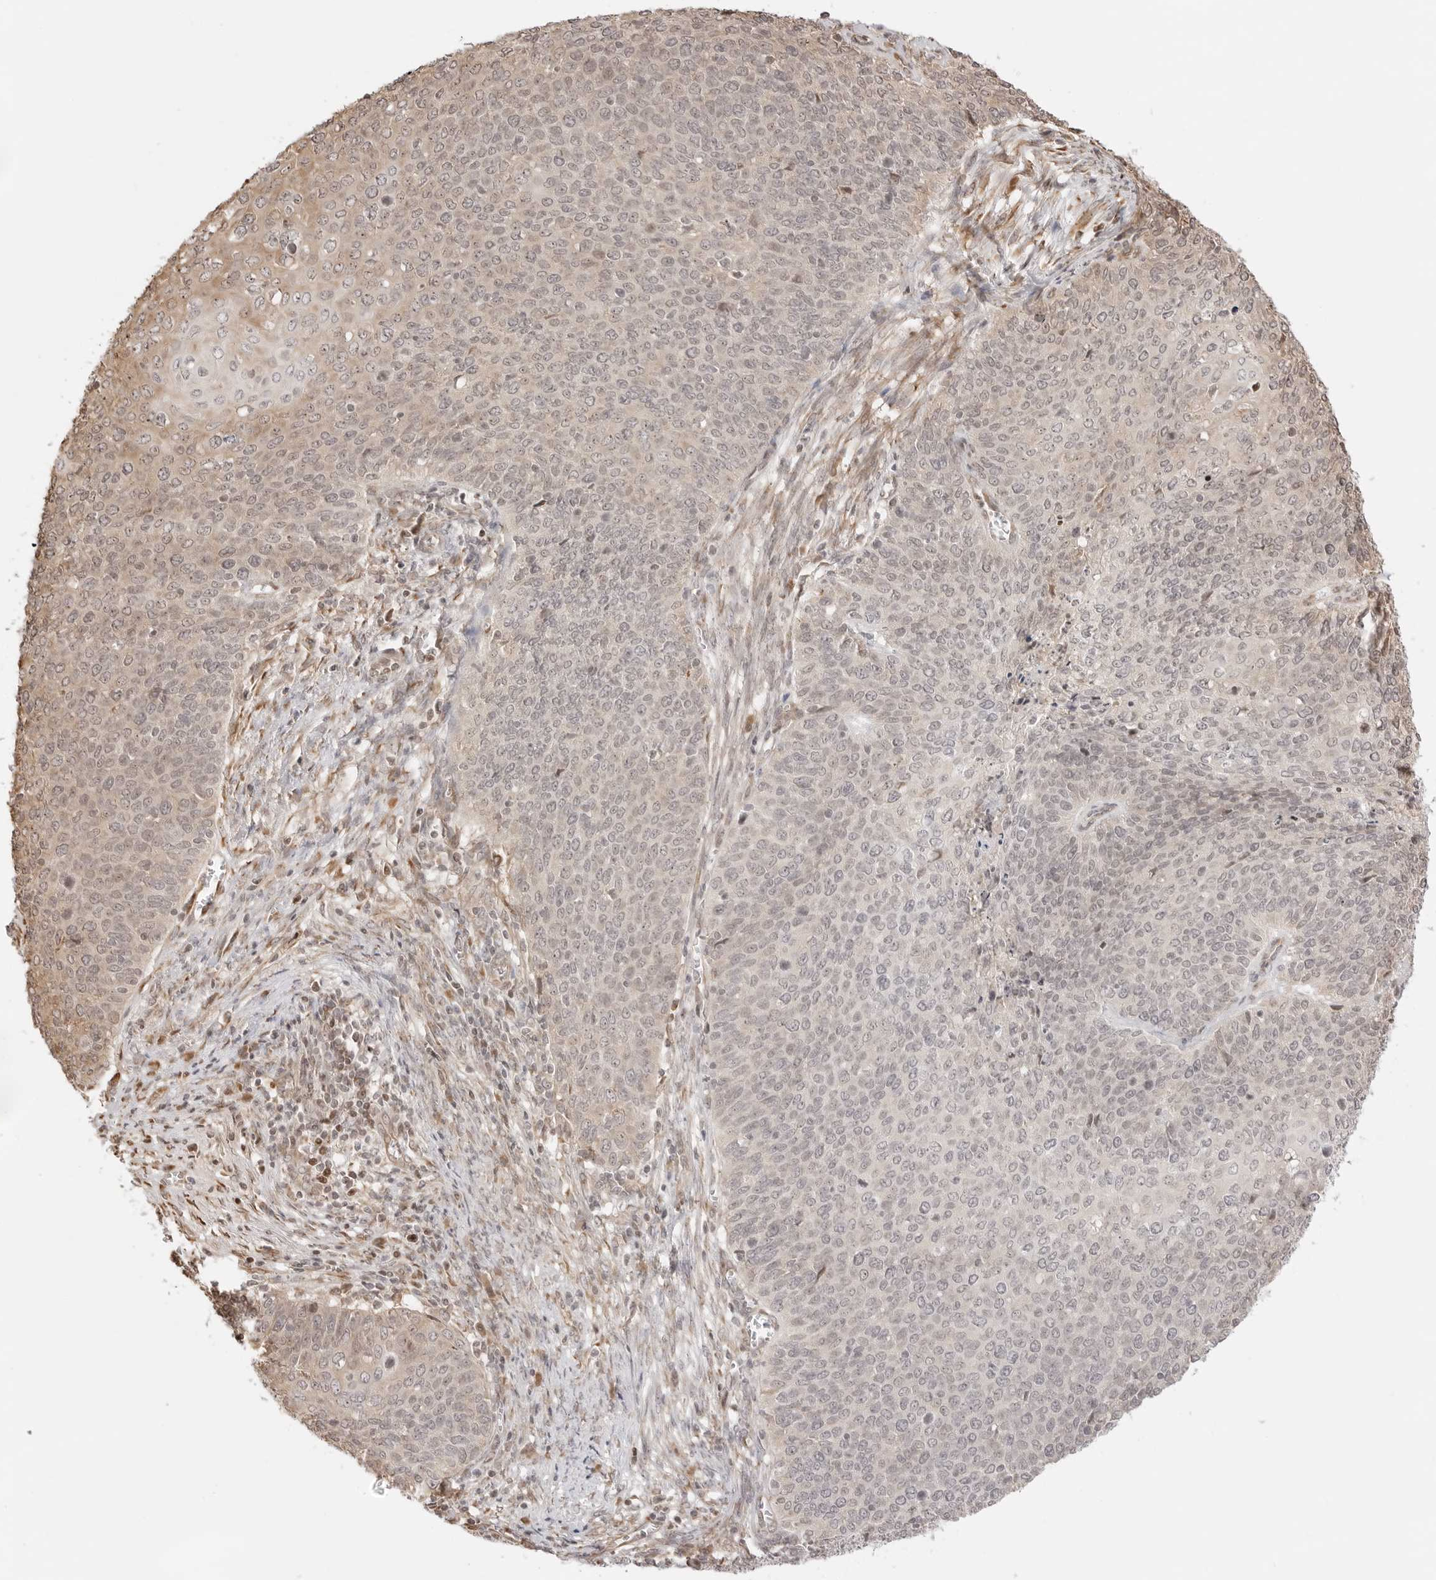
{"staining": {"intensity": "negative", "quantity": "none", "location": "none"}, "tissue": "cervical cancer", "cell_type": "Tumor cells", "image_type": "cancer", "snomed": [{"axis": "morphology", "description": "Squamous cell carcinoma, NOS"}, {"axis": "topography", "description": "Cervix"}], "caption": "IHC micrograph of neoplastic tissue: human cervical squamous cell carcinoma stained with DAB (3,3'-diaminobenzidine) demonstrates no significant protein staining in tumor cells. (Brightfield microscopy of DAB (3,3'-diaminobenzidine) immunohistochemistry (IHC) at high magnification).", "gene": "FKBP14", "patient": {"sex": "female", "age": 39}}